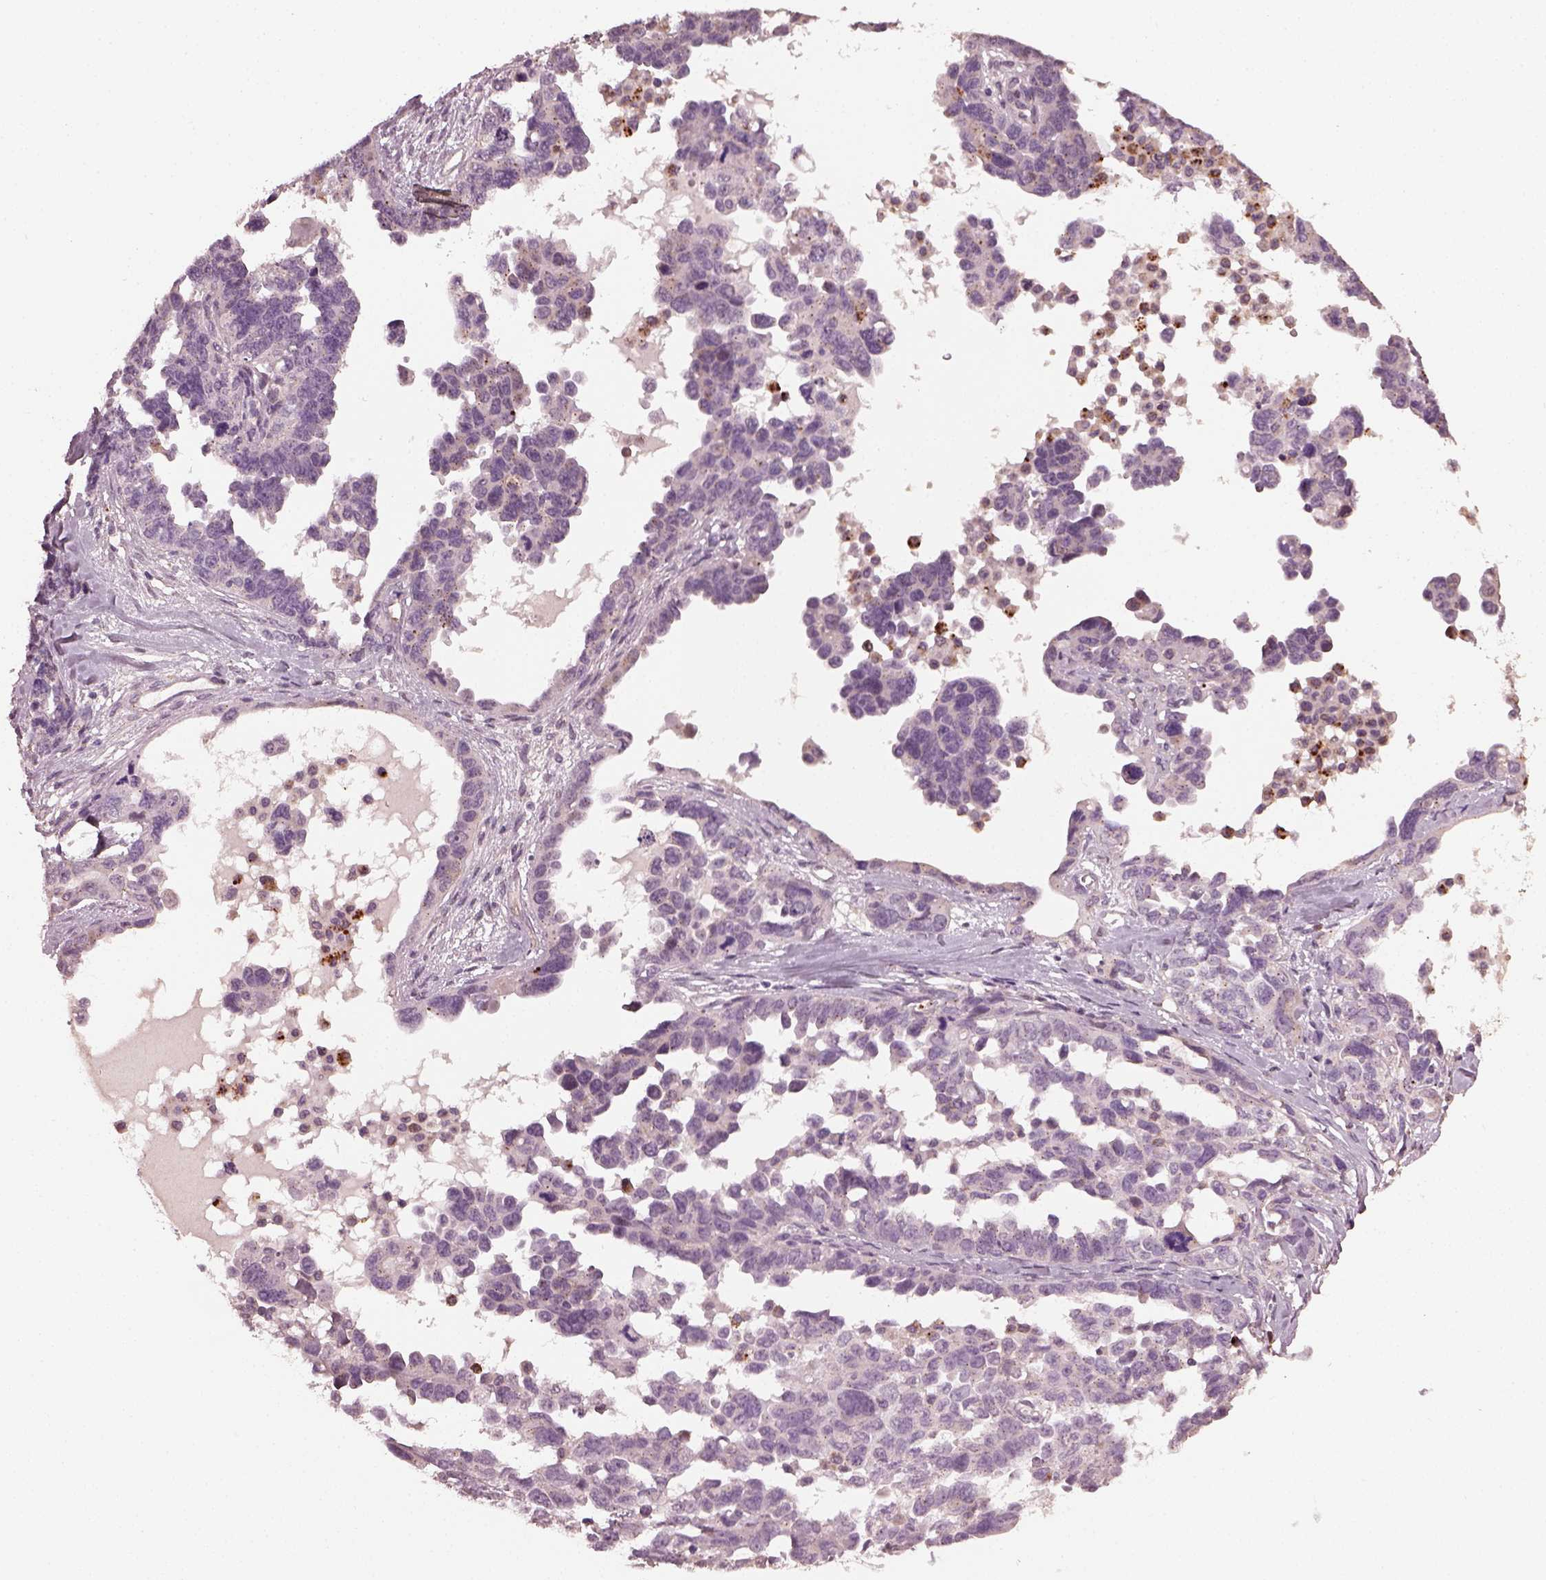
{"staining": {"intensity": "negative", "quantity": "none", "location": "none"}, "tissue": "ovarian cancer", "cell_type": "Tumor cells", "image_type": "cancer", "snomed": [{"axis": "morphology", "description": "Cystadenocarcinoma, serous, NOS"}, {"axis": "topography", "description": "Ovary"}], "caption": "DAB immunohistochemical staining of human ovarian cancer demonstrates no significant expression in tumor cells.", "gene": "RUFY3", "patient": {"sex": "female", "age": 69}}